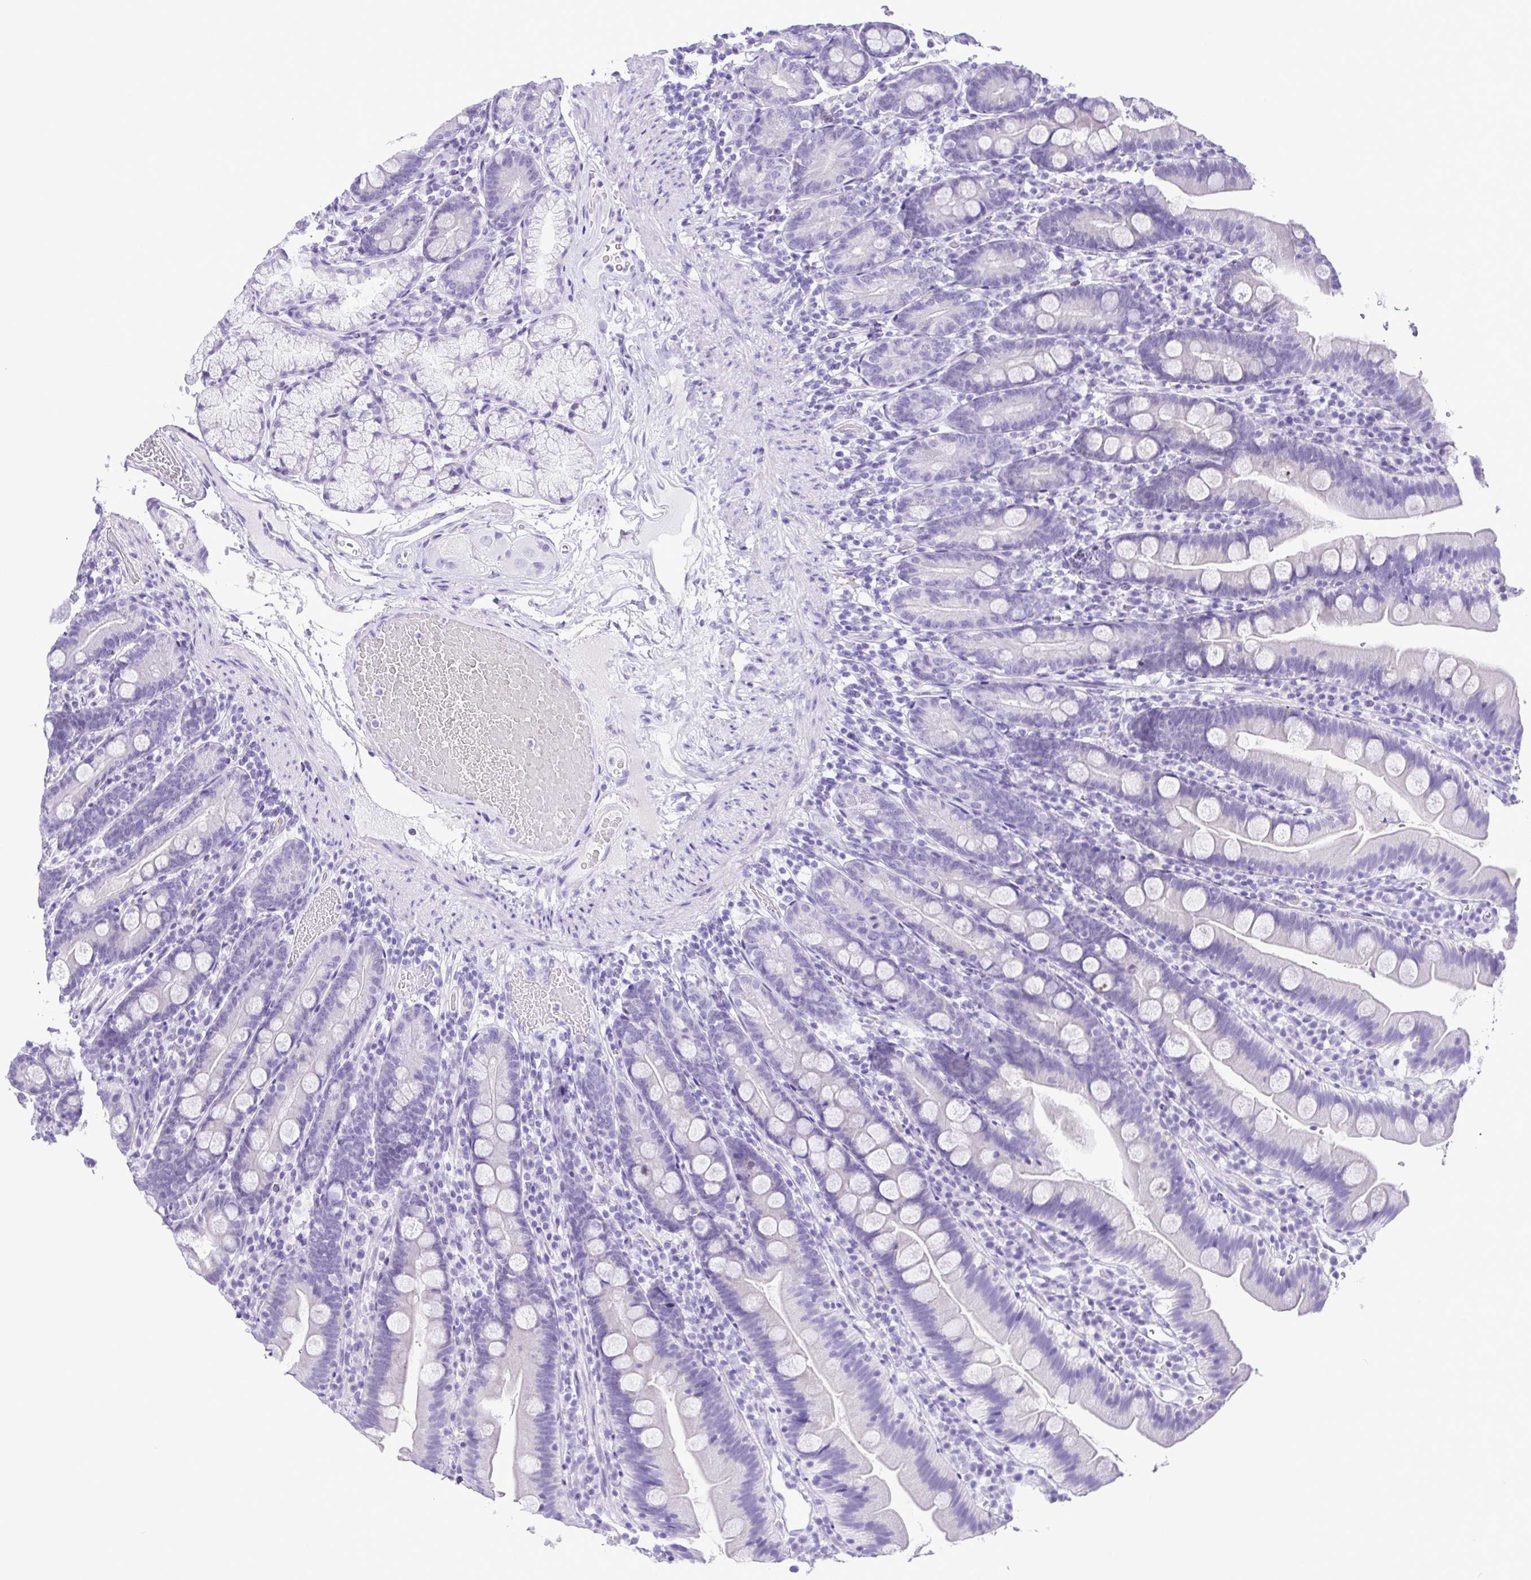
{"staining": {"intensity": "negative", "quantity": "none", "location": "none"}, "tissue": "duodenum", "cell_type": "Glandular cells", "image_type": "normal", "snomed": [{"axis": "morphology", "description": "Normal tissue, NOS"}, {"axis": "topography", "description": "Duodenum"}], "caption": "Photomicrograph shows no protein positivity in glandular cells of unremarkable duodenum.", "gene": "CASP14", "patient": {"sex": "female", "age": 67}}